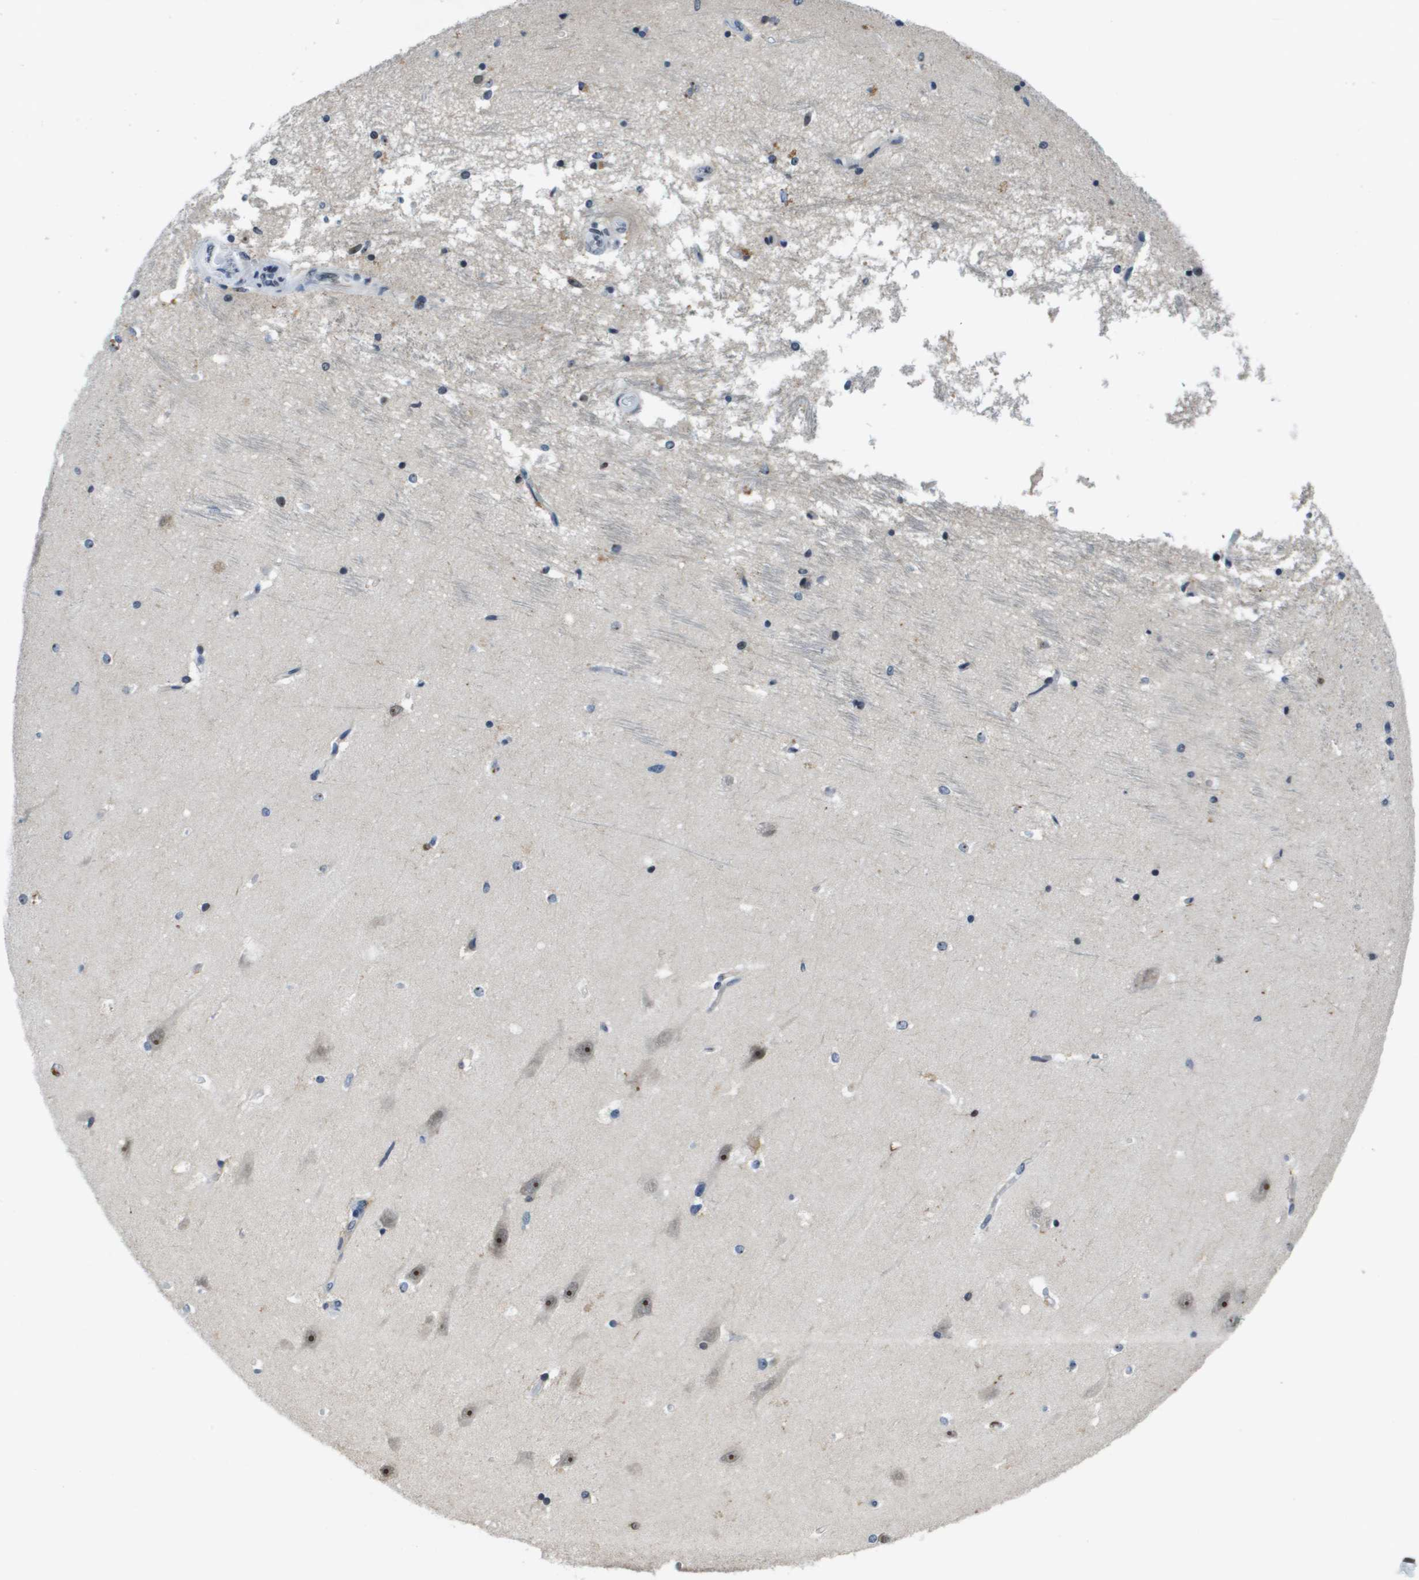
{"staining": {"intensity": "strong", "quantity": "<25%", "location": "nuclear"}, "tissue": "hippocampus", "cell_type": "Glial cells", "image_type": "normal", "snomed": [{"axis": "morphology", "description": "Normal tissue, NOS"}, {"axis": "topography", "description": "Hippocampus"}], "caption": "Immunohistochemical staining of benign hippocampus exhibits <25% levels of strong nuclear protein positivity in about <25% of glial cells.", "gene": "EP400", "patient": {"sex": "male", "age": 45}}